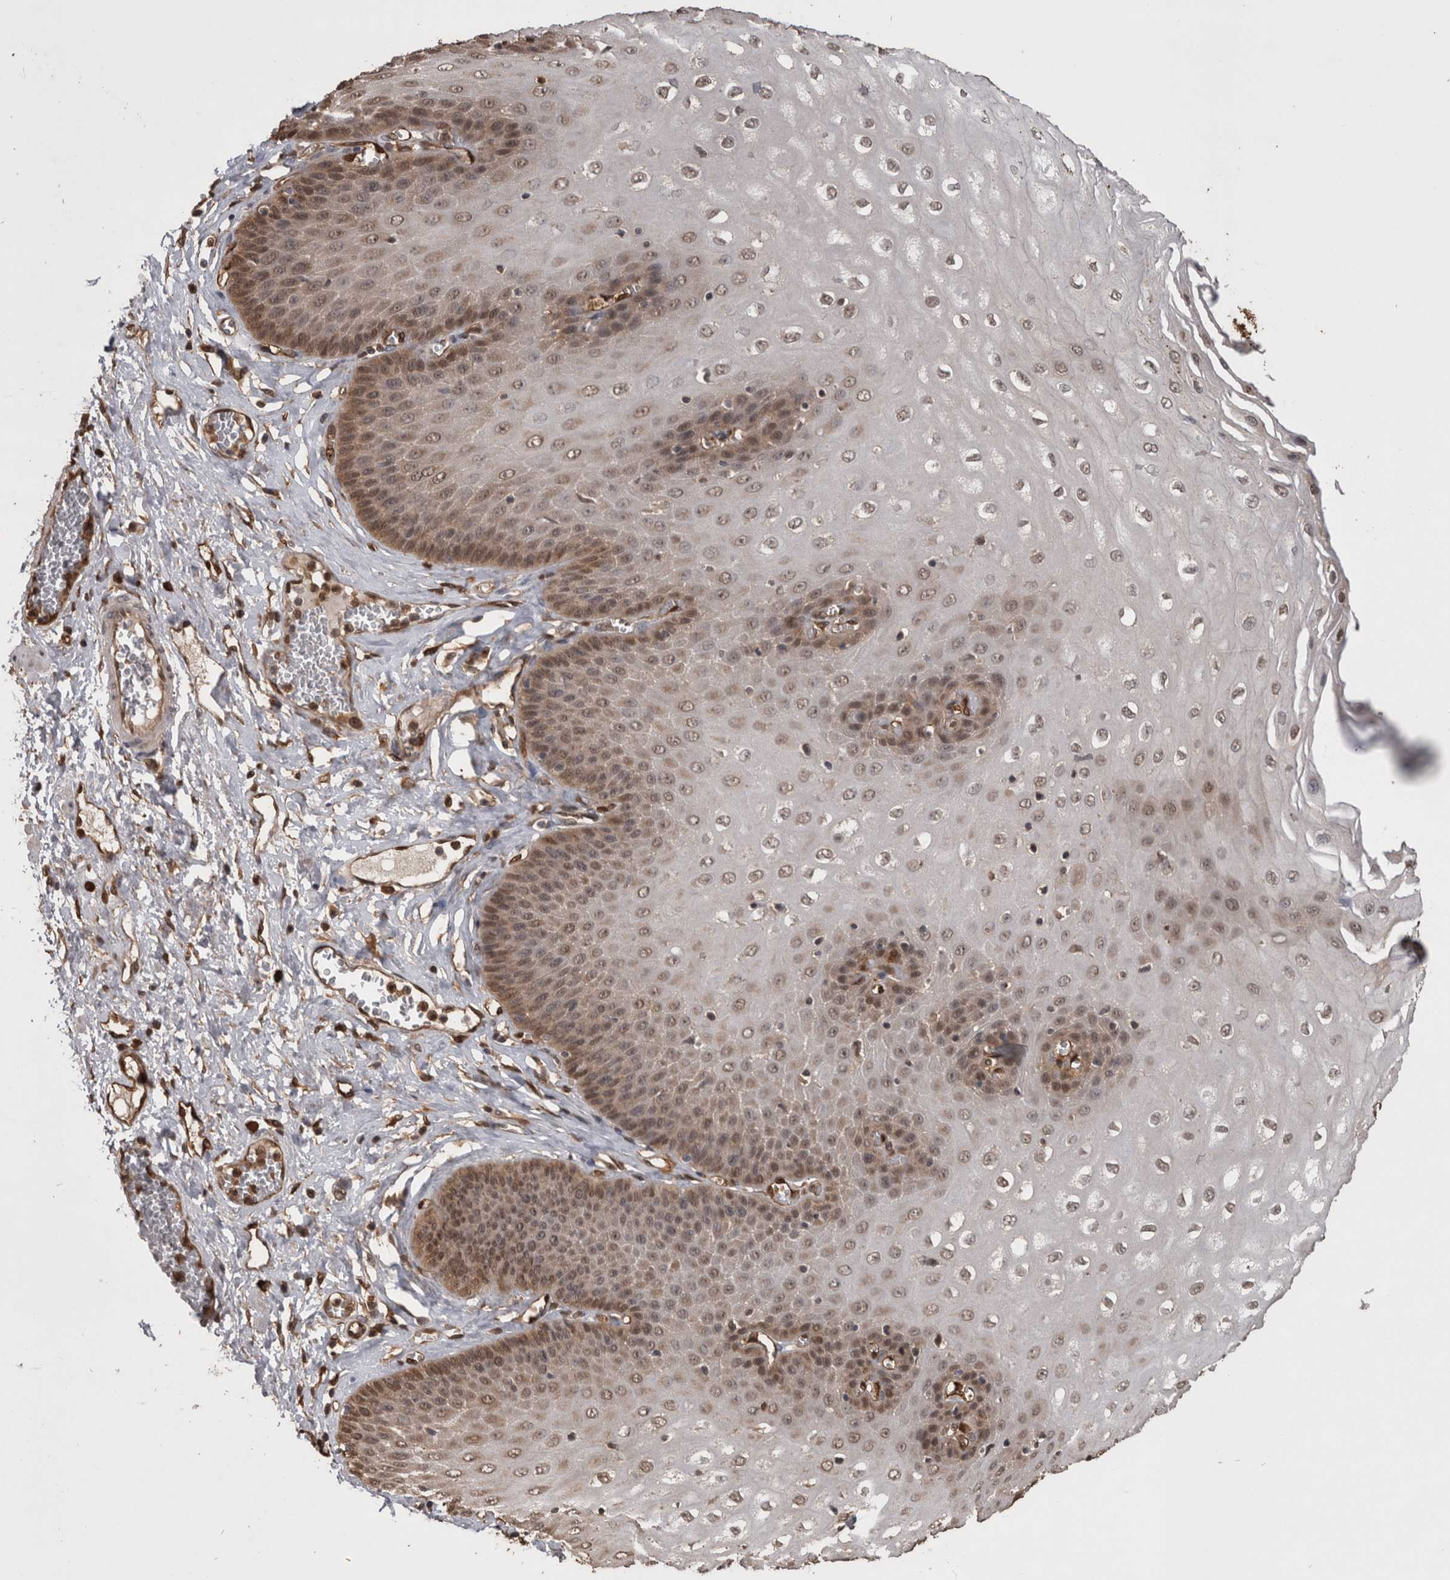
{"staining": {"intensity": "weak", "quantity": ">75%", "location": "nuclear"}, "tissue": "esophagus", "cell_type": "Squamous epithelial cells", "image_type": "normal", "snomed": [{"axis": "morphology", "description": "Normal tissue, NOS"}, {"axis": "topography", "description": "Esophagus"}], "caption": "Weak nuclear expression for a protein is present in about >75% of squamous epithelial cells of normal esophagus using IHC.", "gene": "LXN", "patient": {"sex": "male", "age": 60}}